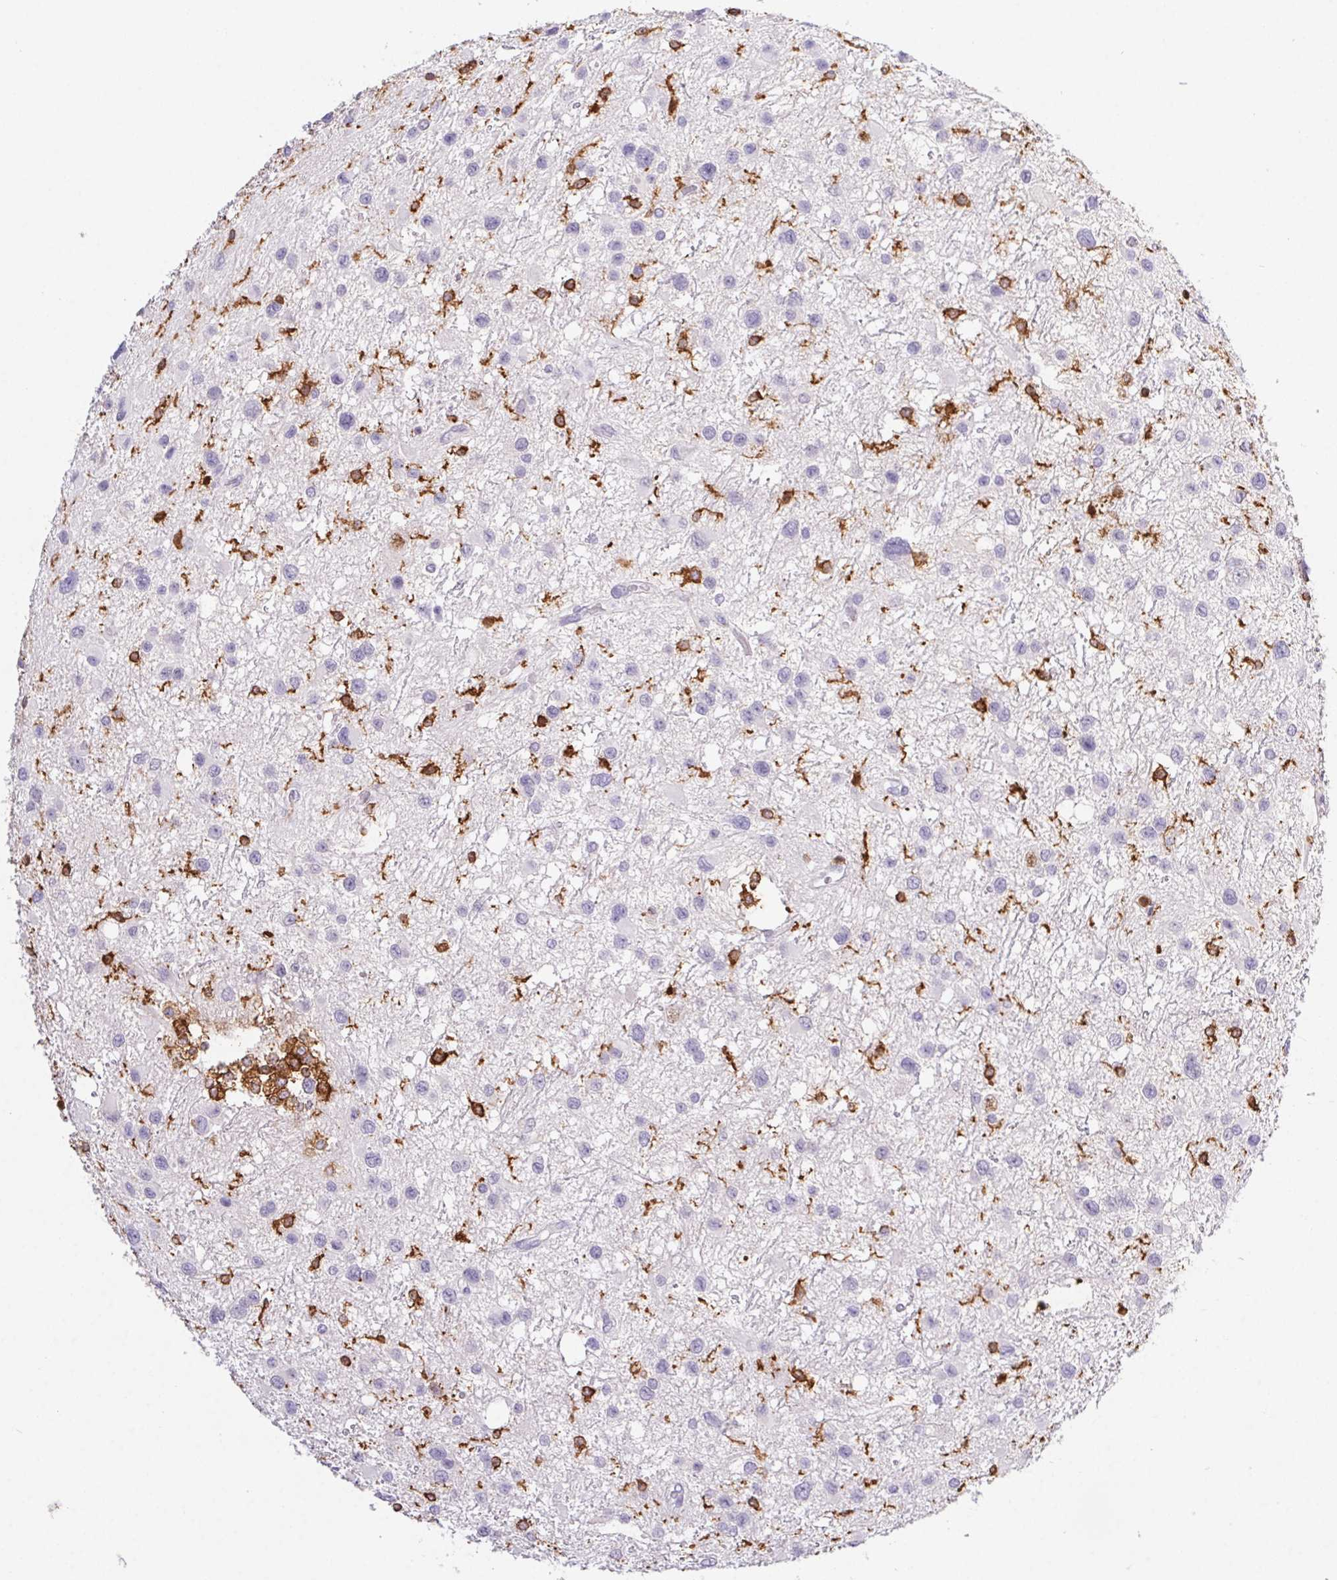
{"staining": {"intensity": "negative", "quantity": "none", "location": "none"}, "tissue": "glioma", "cell_type": "Tumor cells", "image_type": "cancer", "snomed": [{"axis": "morphology", "description": "Glioma, malignant, Low grade"}, {"axis": "topography", "description": "Brain"}], "caption": "There is no significant expression in tumor cells of glioma.", "gene": "APBB1IP", "patient": {"sex": "female", "age": 32}}